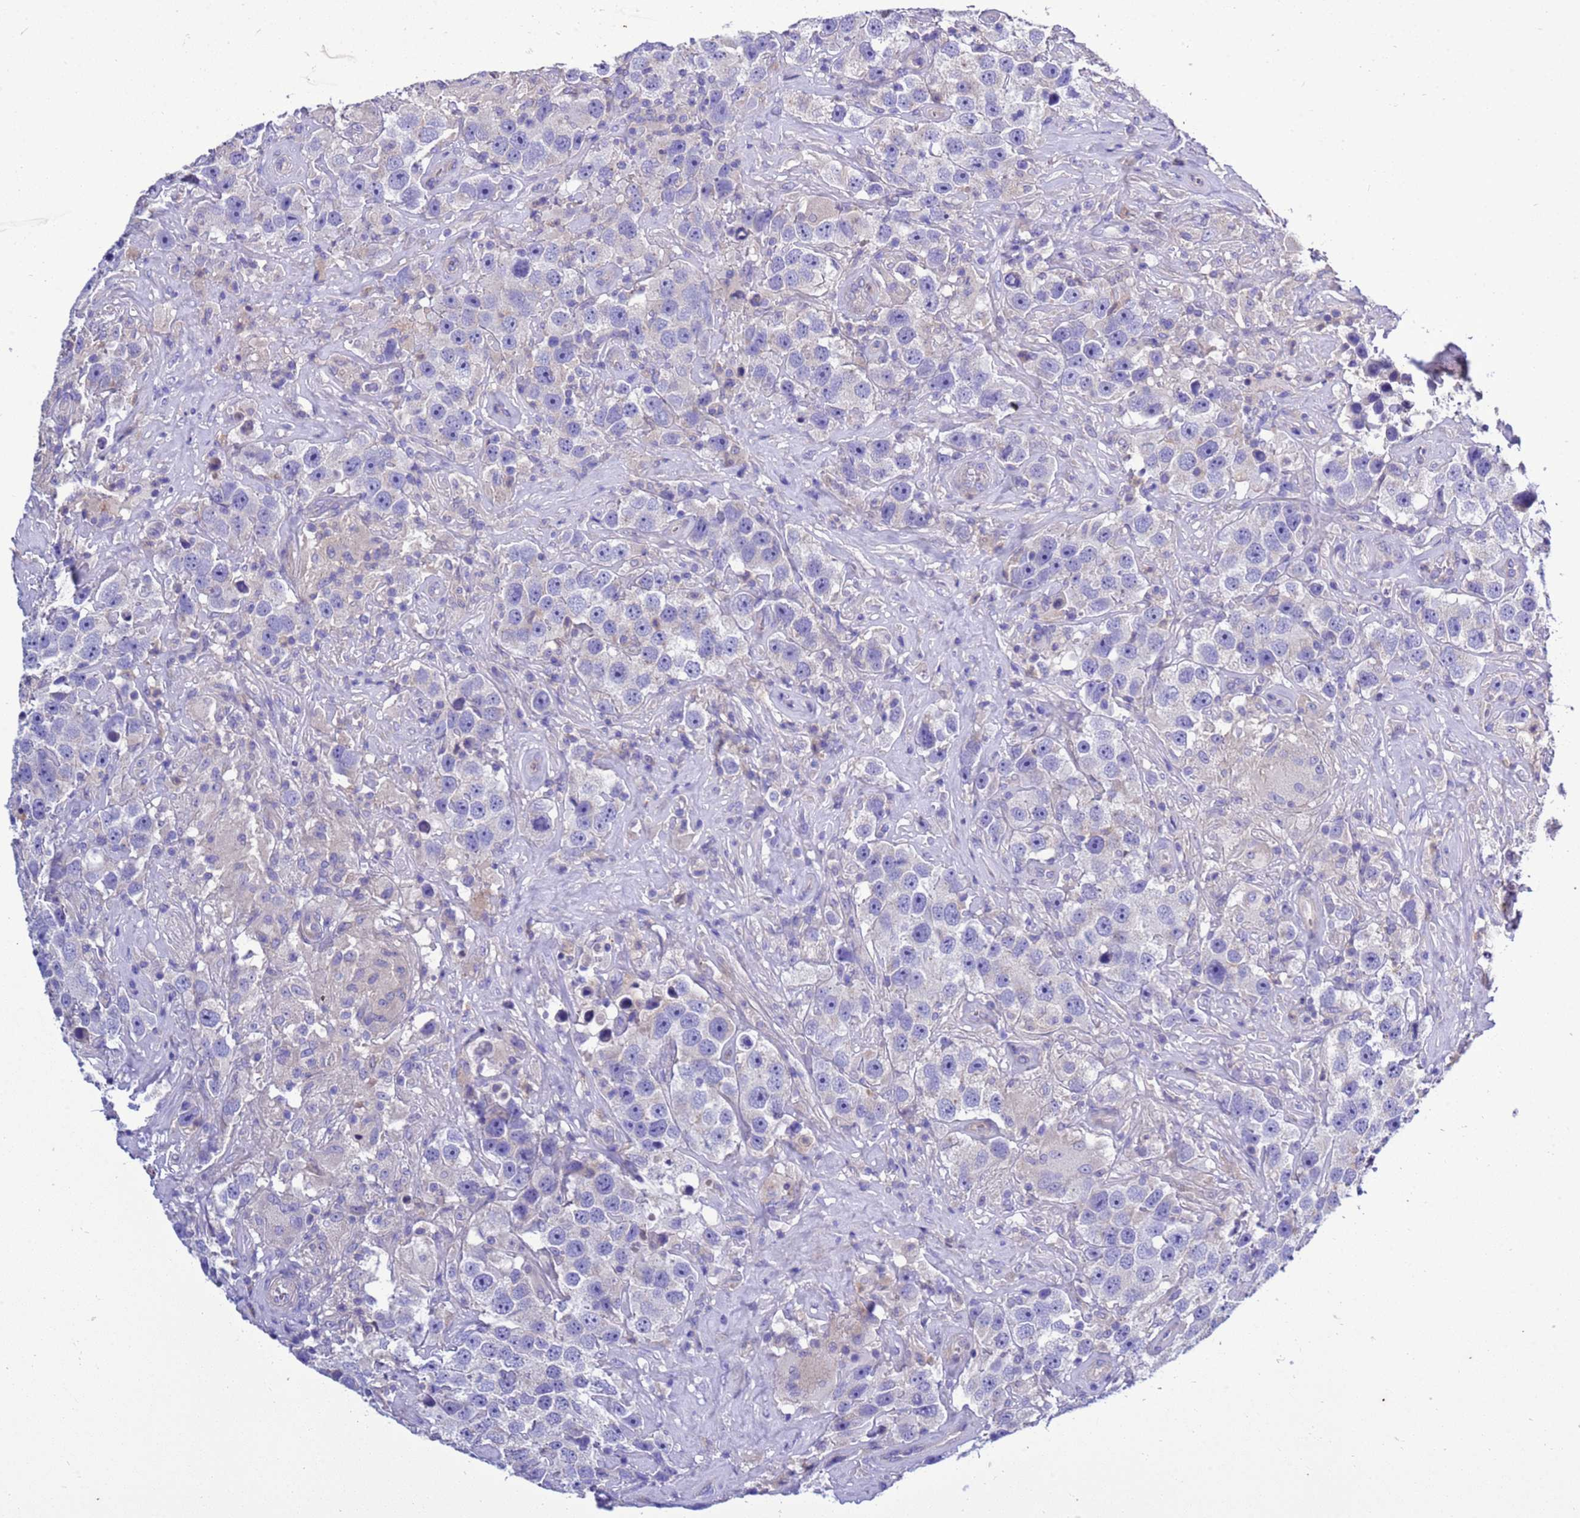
{"staining": {"intensity": "negative", "quantity": "none", "location": "none"}, "tissue": "testis cancer", "cell_type": "Tumor cells", "image_type": "cancer", "snomed": [{"axis": "morphology", "description": "Seminoma, NOS"}, {"axis": "topography", "description": "Testis"}], "caption": "Tumor cells show no significant positivity in seminoma (testis).", "gene": "KICS2", "patient": {"sex": "male", "age": 49}}